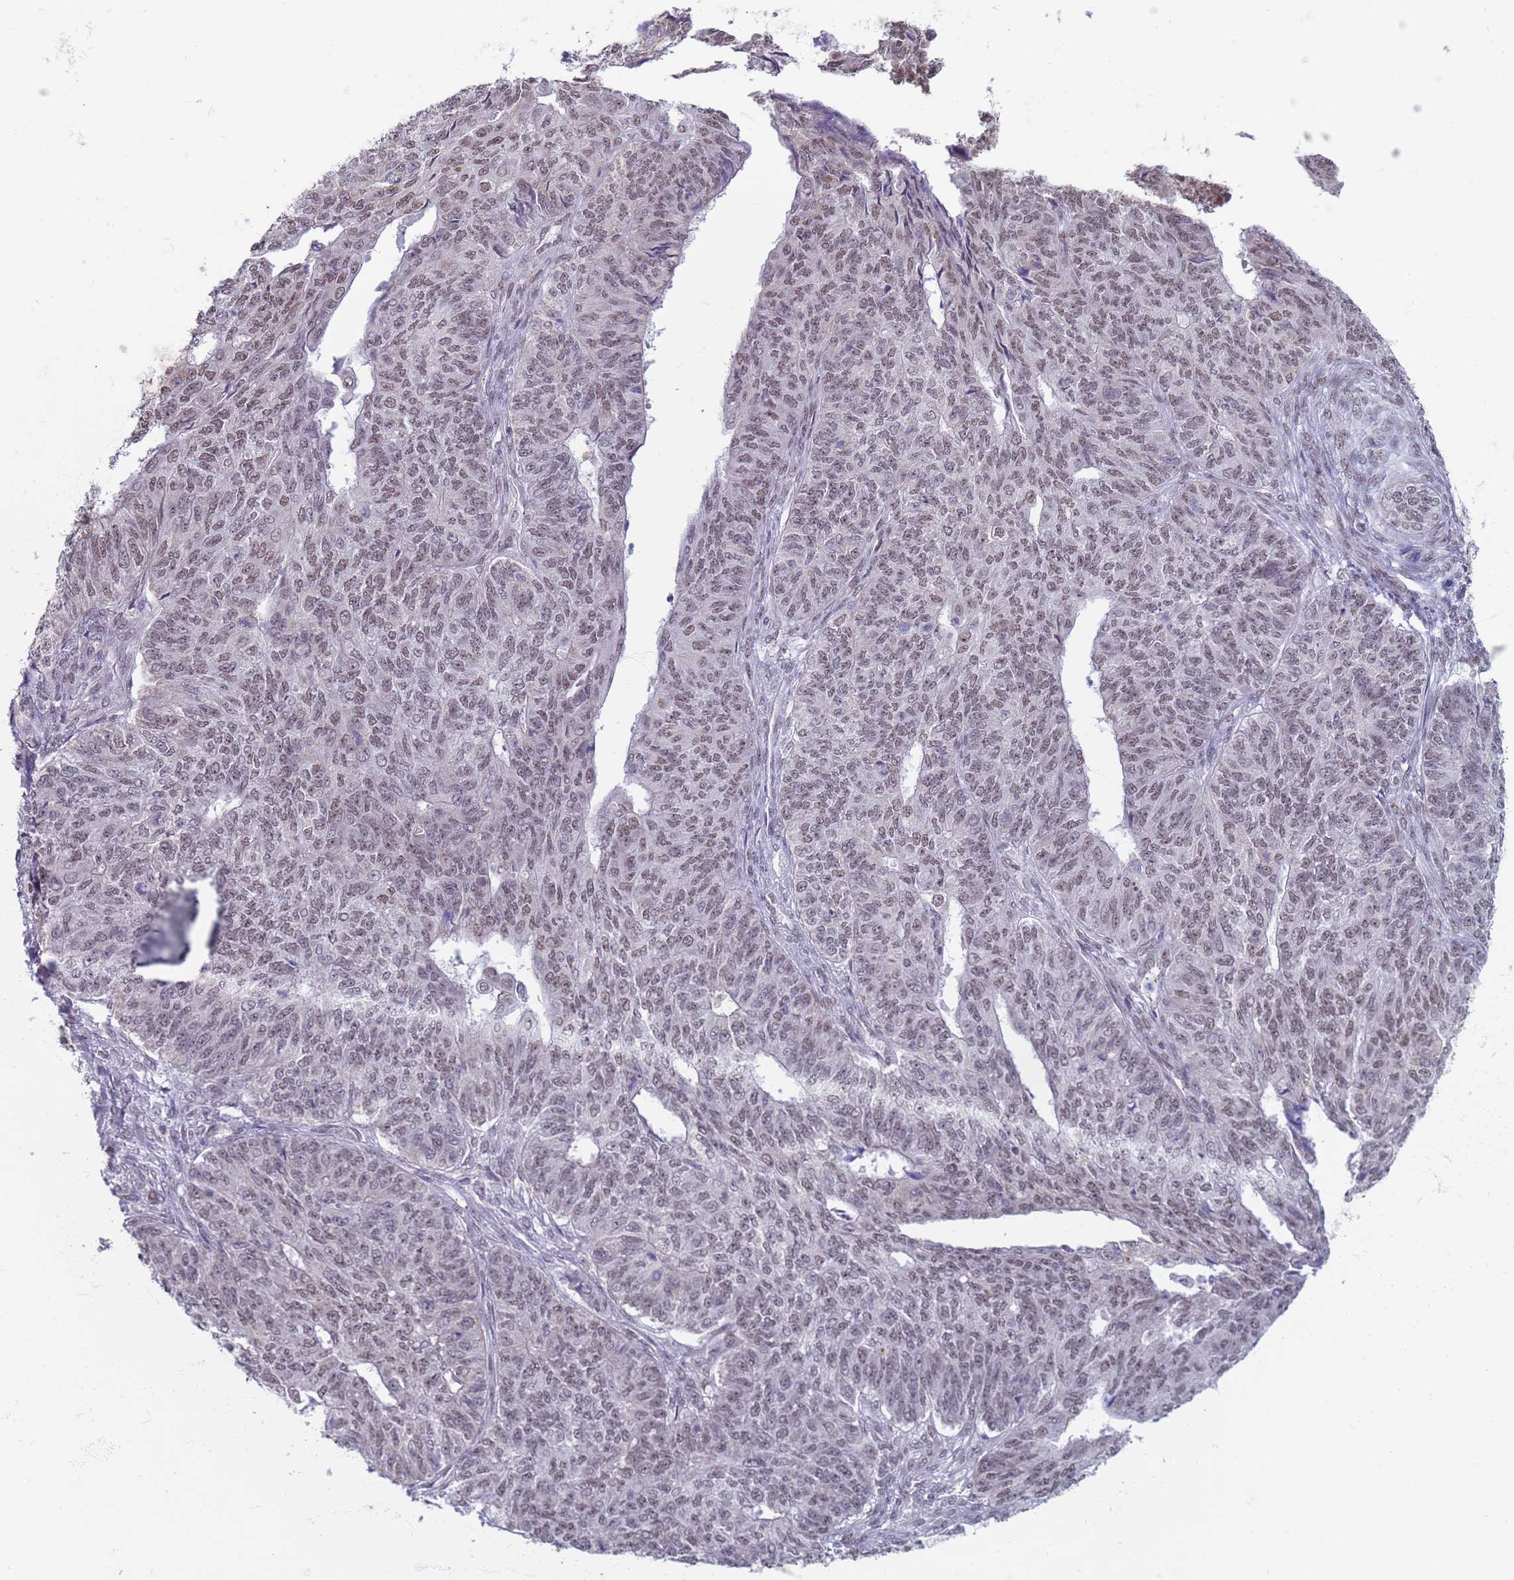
{"staining": {"intensity": "weak", "quantity": "25%-75%", "location": "nuclear"}, "tissue": "endometrial cancer", "cell_type": "Tumor cells", "image_type": "cancer", "snomed": [{"axis": "morphology", "description": "Adenocarcinoma, NOS"}, {"axis": "topography", "description": "Endometrium"}], "caption": "High-power microscopy captured an IHC photomicrograph of endometrial cancer (adenocarcinoma), revealing weak nuclear staining in approximately 25%-75% of tumor cells.", "gene": "SAE1", "patient": {"sex": "female", "age": 32}}